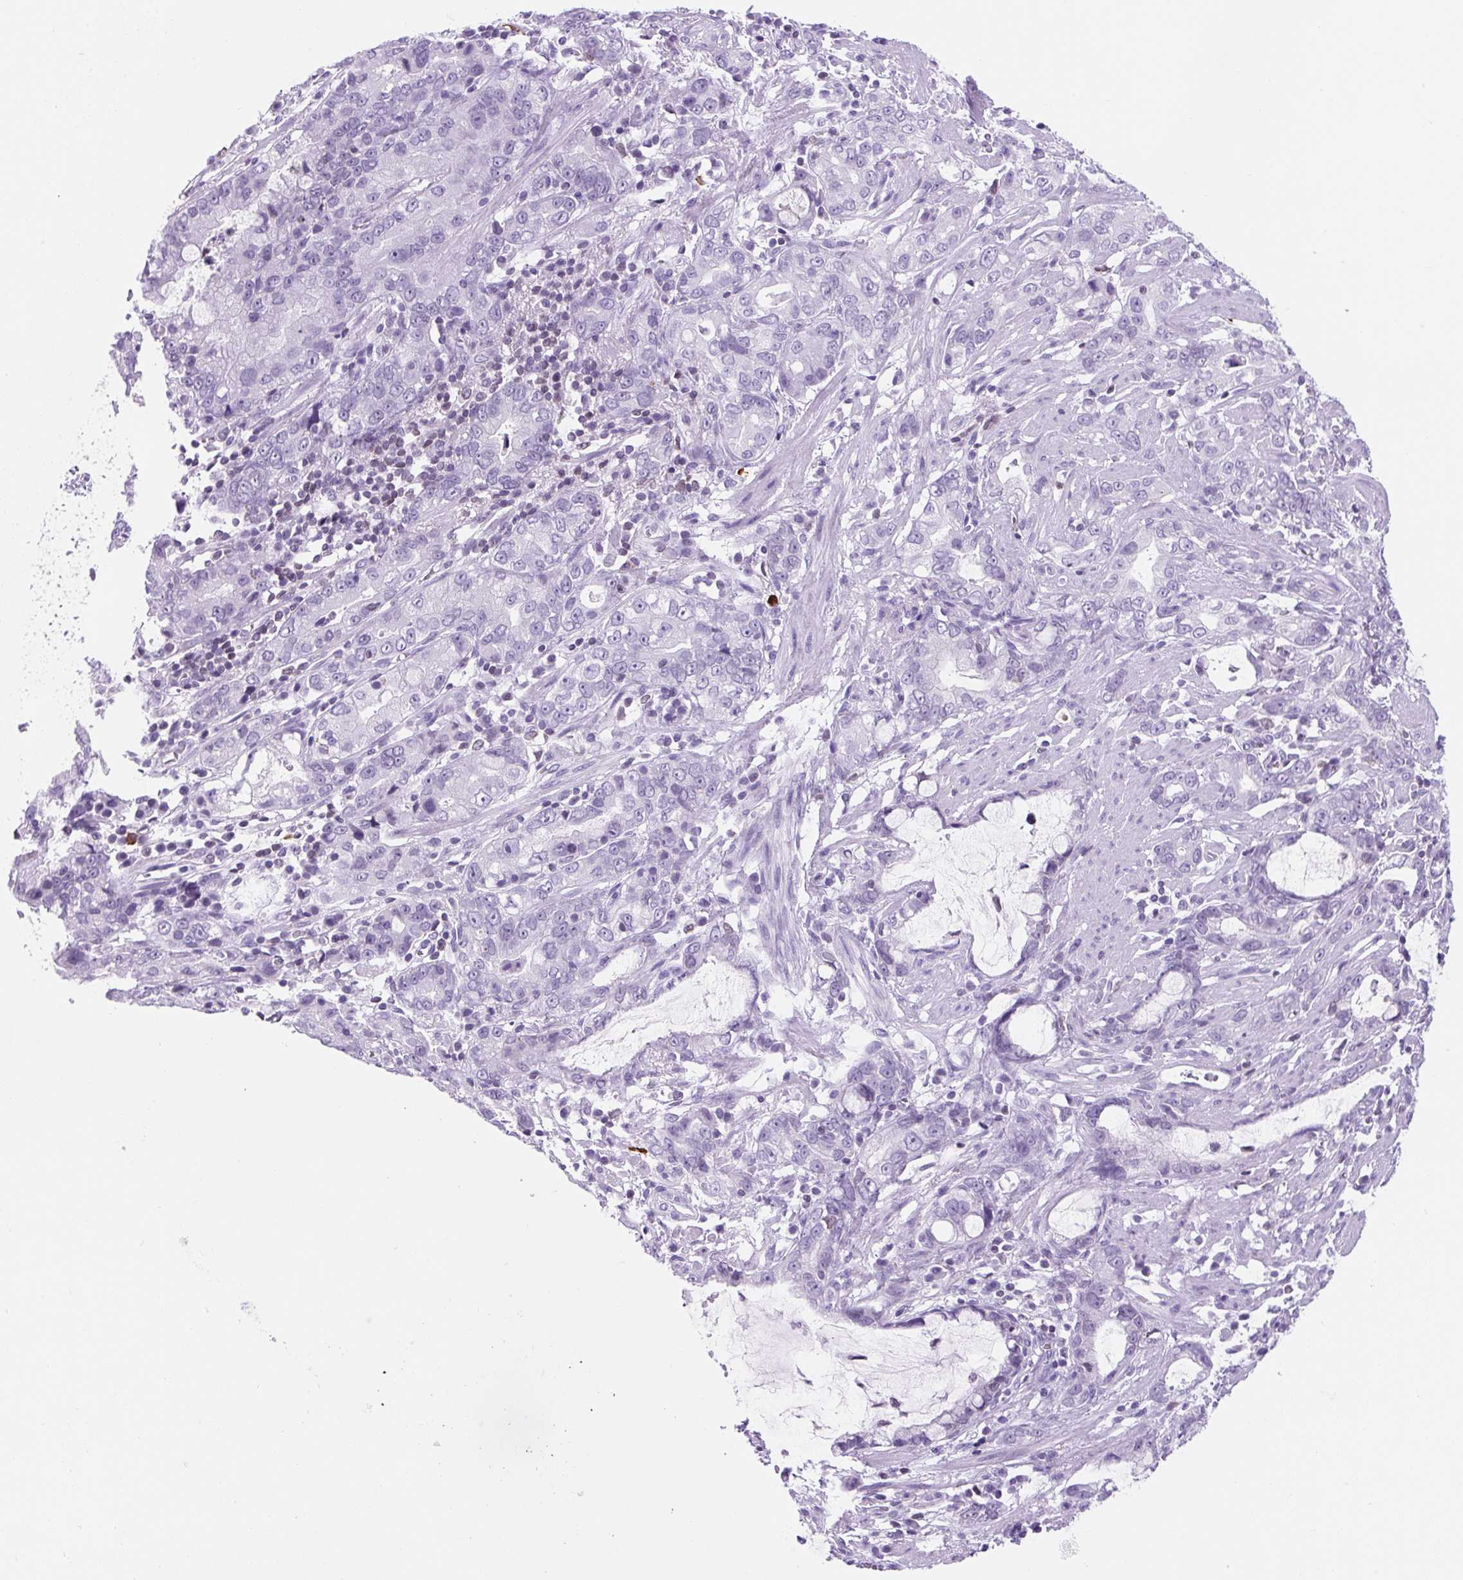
{"staining": {"intensity": "negative", "quantity": "none", "location": "none"}, "tissue": "stomach cancer", "cell_type": "Tumor cells", "image_type": "cancer", "snomed": [{"axis": "morphology", "description": "Adenocarcinoma, NOS"}, {"axis": "topography", "description": "Stomach"}], "caption": "The immunohistochemistry (IHC) image has no significant positivity in tumor cells of adenocarcinoma (stomach) tissue.", "gene": "VPREB1", "patient": {"sex": "male", "age": 55}}